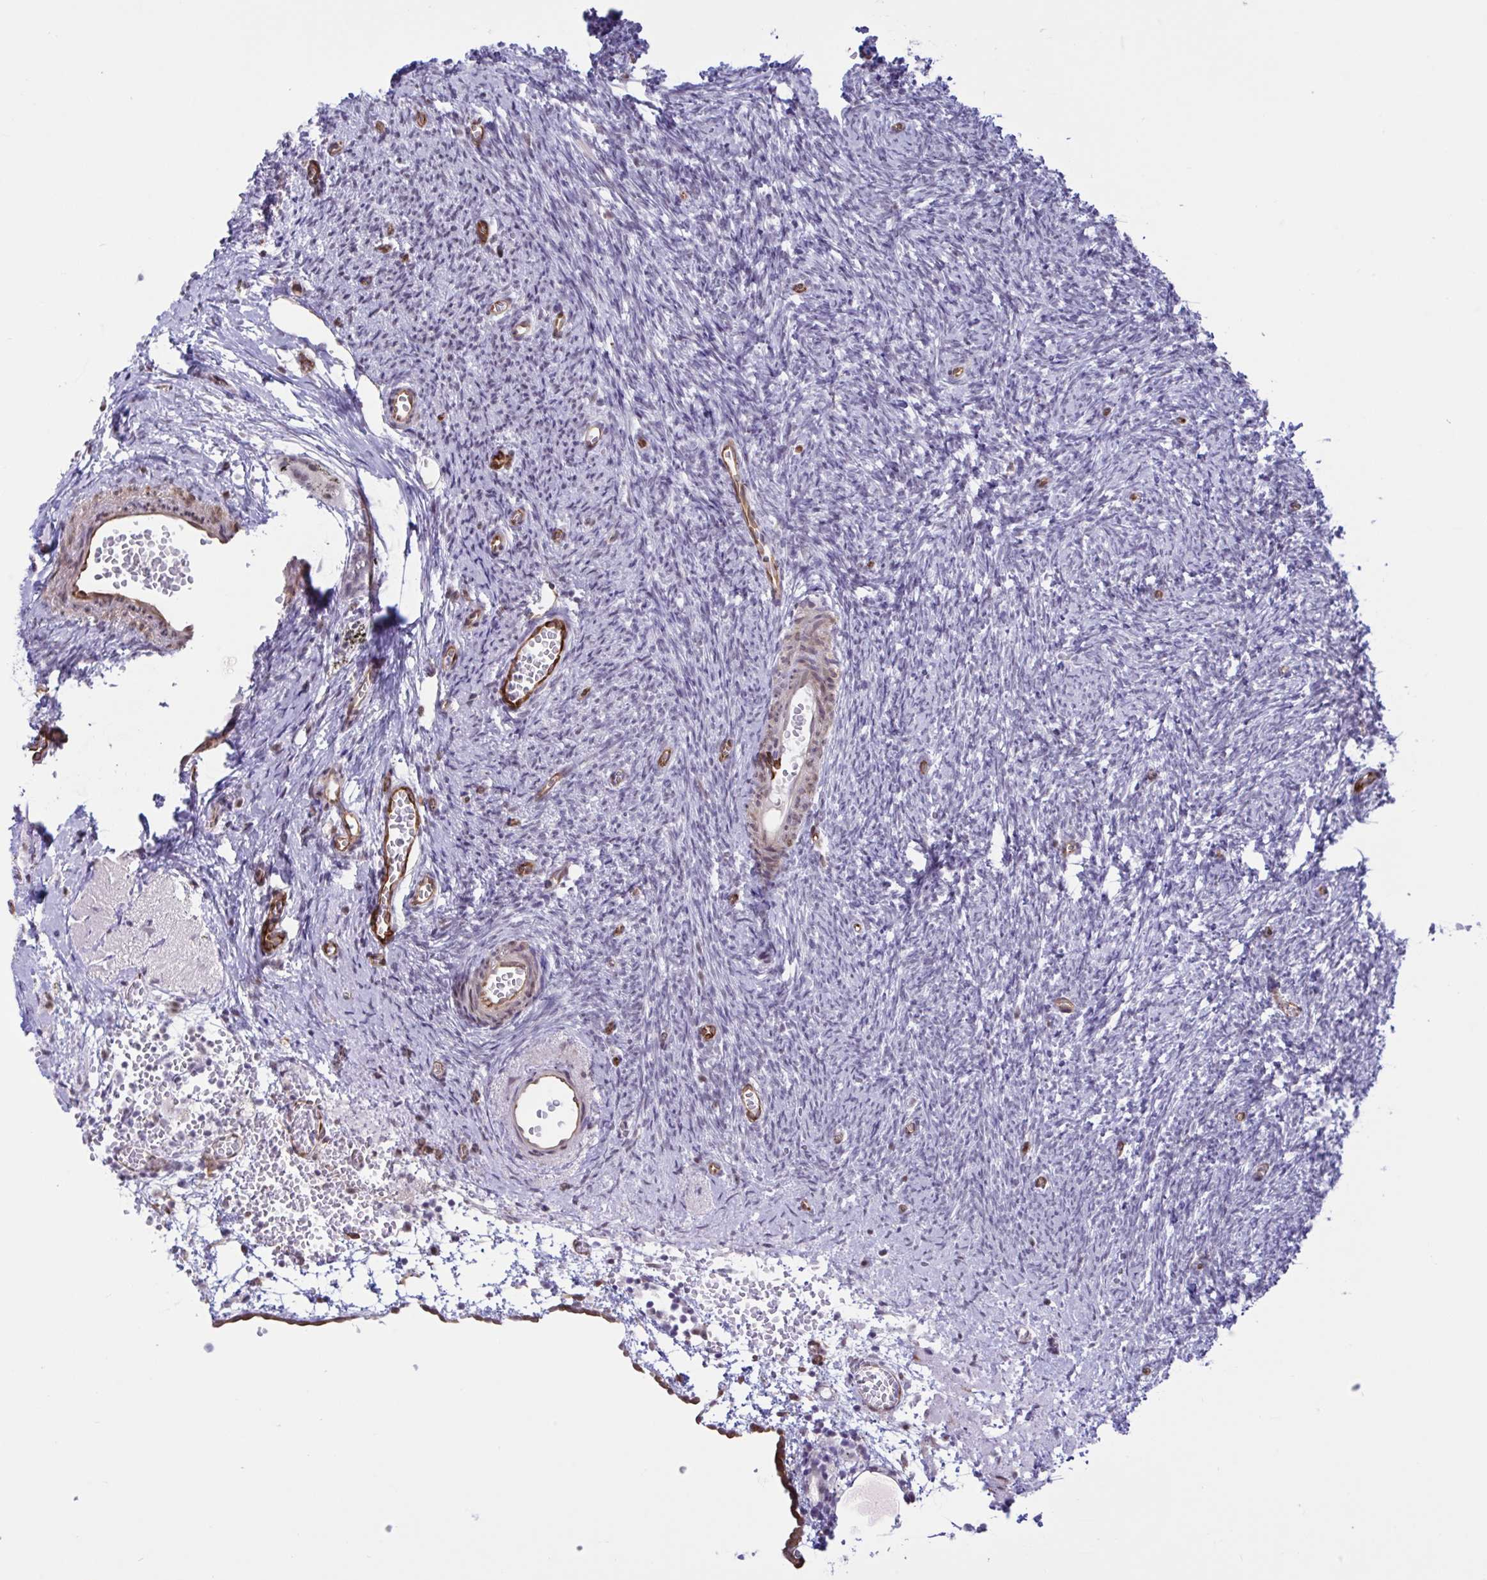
{"staining": {"intensity": "negative", "quantity": "none", "location": "none"}, "tissue": "ovary", "cell_type": "Ovarian stroma cells", "image_type": "normal", "snomed": [{"axis": "morphology", "description": "Normal tissue, NOS"}, {"axis": "topography", "description": "Ovary"}], "caption": "A micrograph of human ovary is negative for staining in ovarian stroma cells.", "gene": "EML1", "patient": {"sex": "female", "age": 41}}